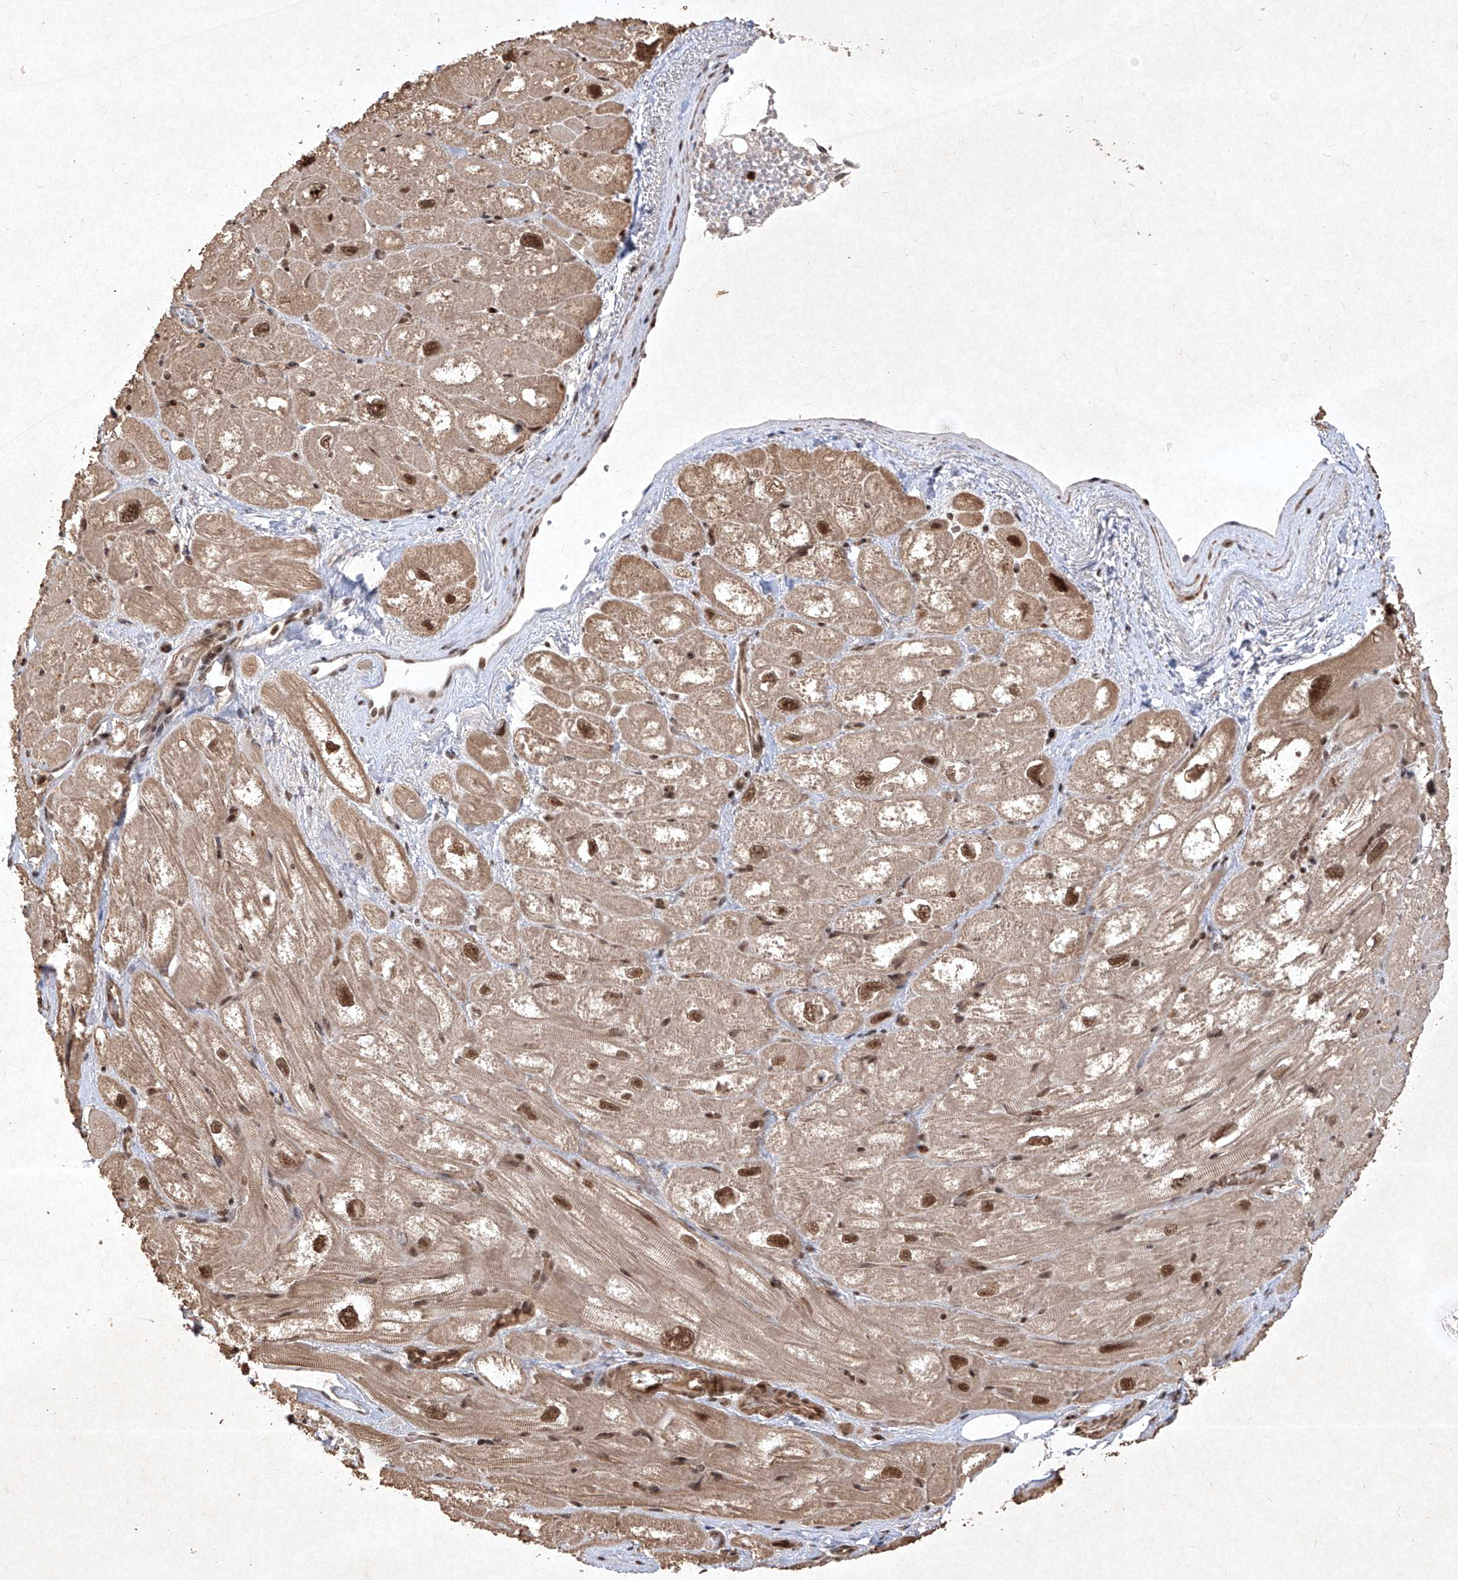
{"staining": {"intensity": "moderate", "quantity": ">75%", "location": "cytoplasmic/membranous,nuclear"}, "tissue": "heart muscle", "cell_type": "Cardiomyocytes", "image_type": "normal", "snomed": [{"axis": "morphology", "description": "Normal tissue, NOS"}, {"axis": "topography", "description": "Heart"}], "caption": "Brown immunohistochemical staining in unremarkable human heart muscle exhibits moderate cytoplasmic/membranous,nuclear positivity in approximately >75% of cardiomyocytes.", "gene": "IRF2", "patient": {"sex": "male", "age": 50}}